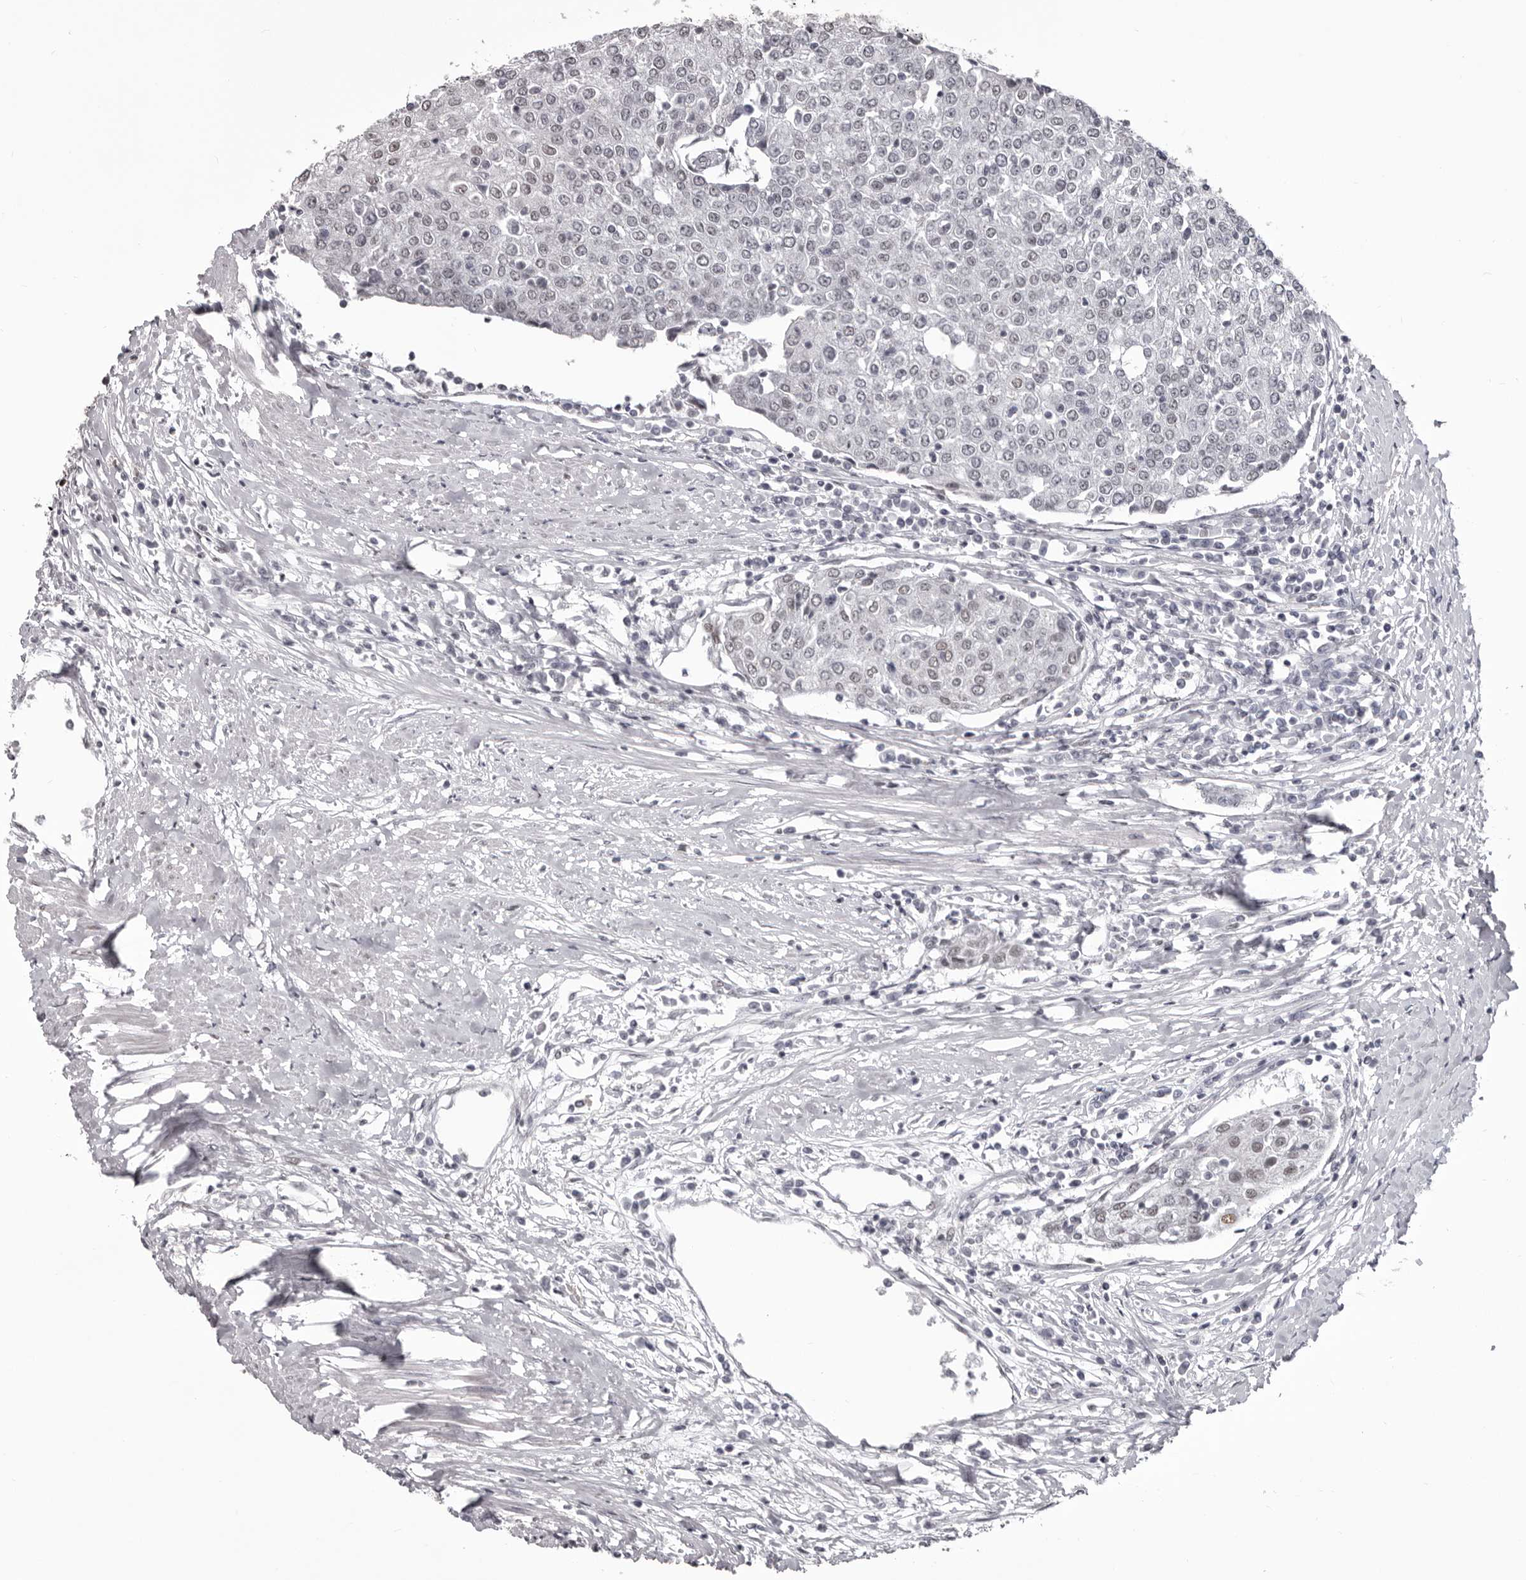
{"staining": {"intensity": "weak", "quantity": "<25%", "location": "nuclear"}, "tissue": "urothelial cancer", "cell_type": "Tumor cells", "image_type": "cancer", "snomed": [{"axis": "morphology", "description": "Urothelial carcinoma, High grade"}, {"axis": "topography", "description": "Urinary bladder"}], "caption": "Urothelial cancer was stained to show a protein in brown. There is no significant positivity in tumor cells.", "gene": "NUMA1", "patient": {"sex": "female", "age": 85}}